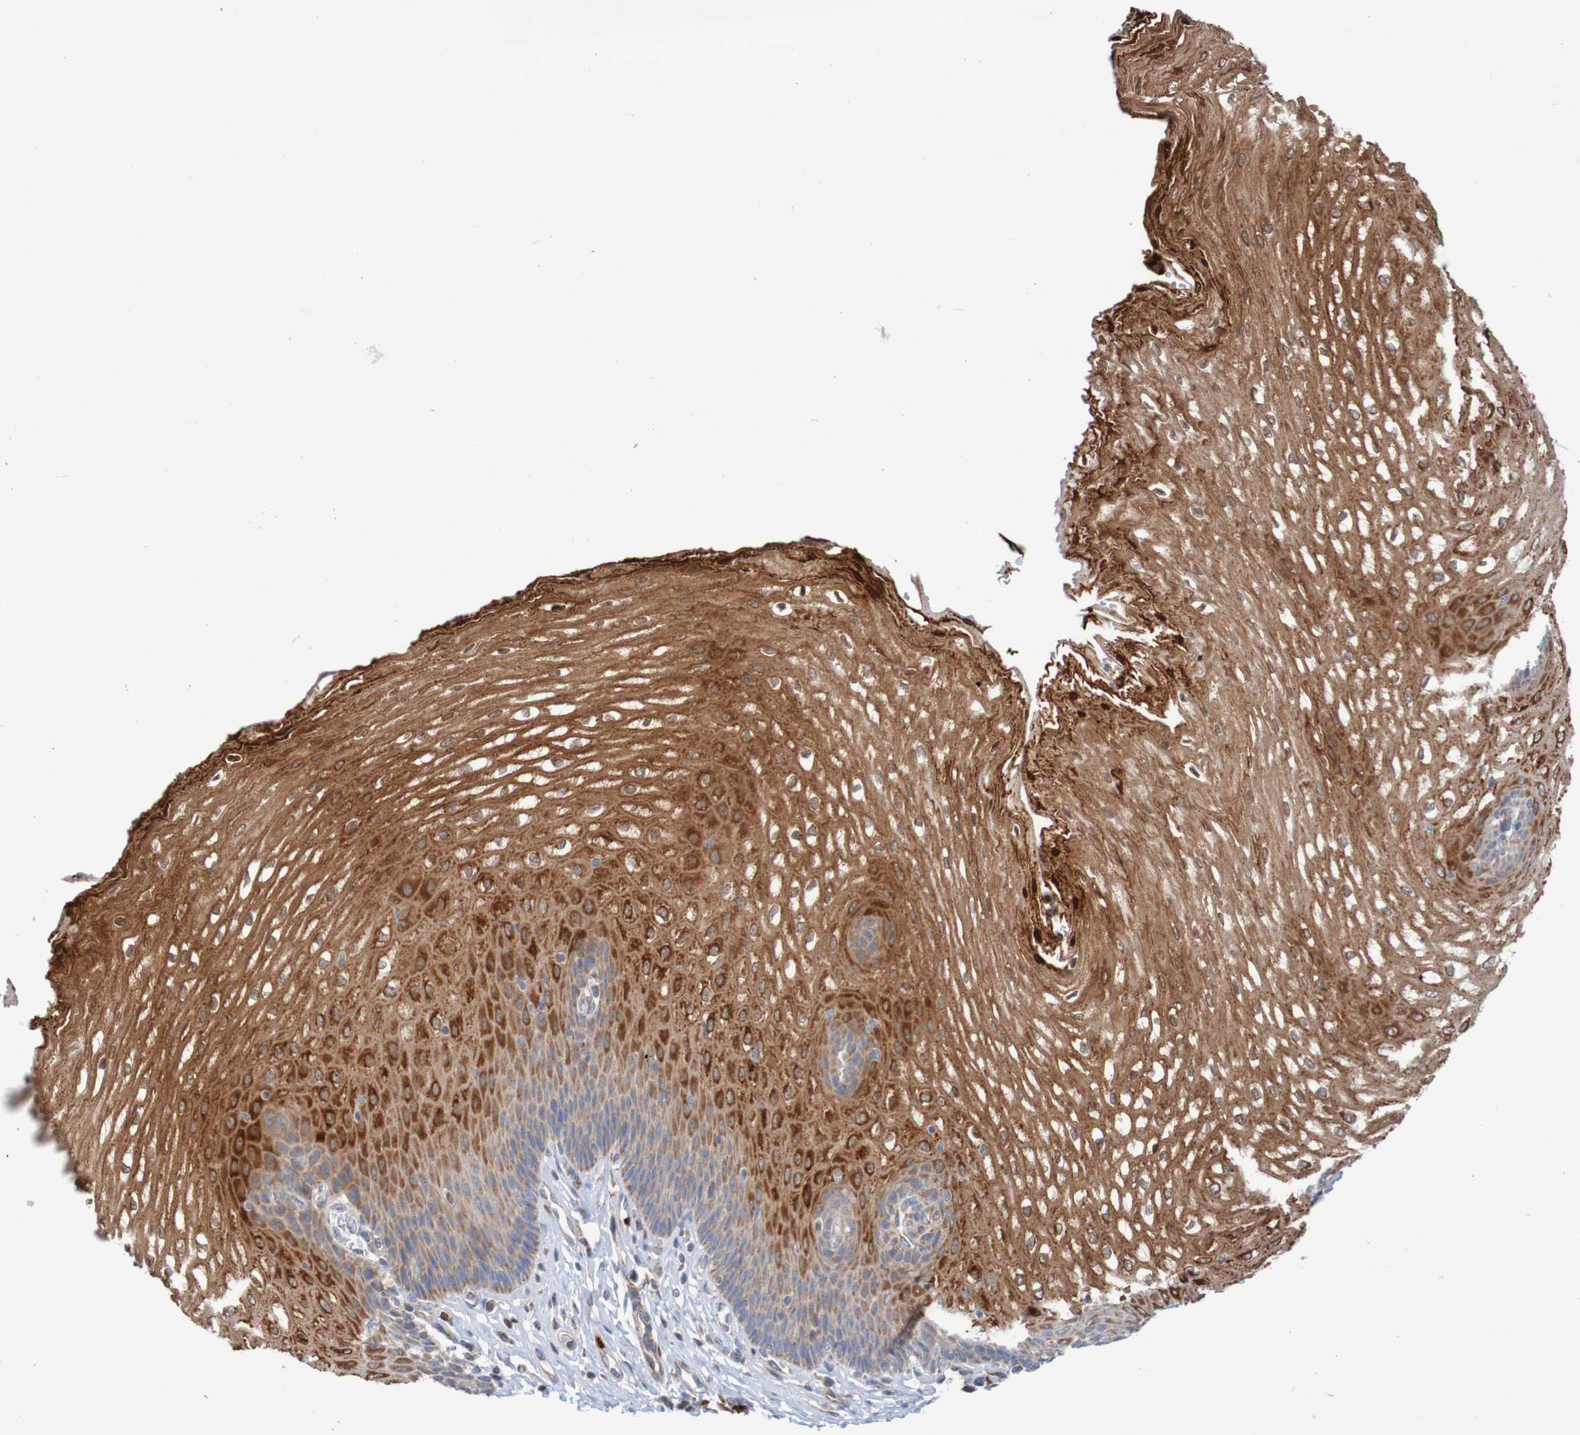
{"staining": {"intensity": "moderate", "quantity": ">75%", "location": "cytoplasmic/membranous,nuclear"}, "tissue": "esophagus", "cell_type": "Squamous epithelial cells", "image_type": "normal", "snomed": [{"axis": "morphology", "description": "Normal tissue, NOS"}, {"axis": "topography", "description": "Esophagus"}], "caption": "DAB (3,3'-diaminobenzidine) immunohistochemical staining of normal human esophagus shows moderate cytoplasmic/membranous,nuclear protein staining in about >75% of squamous epithelial cells.", "gene": "PARP4", "patient": {"sex": "male", "age": 54}}